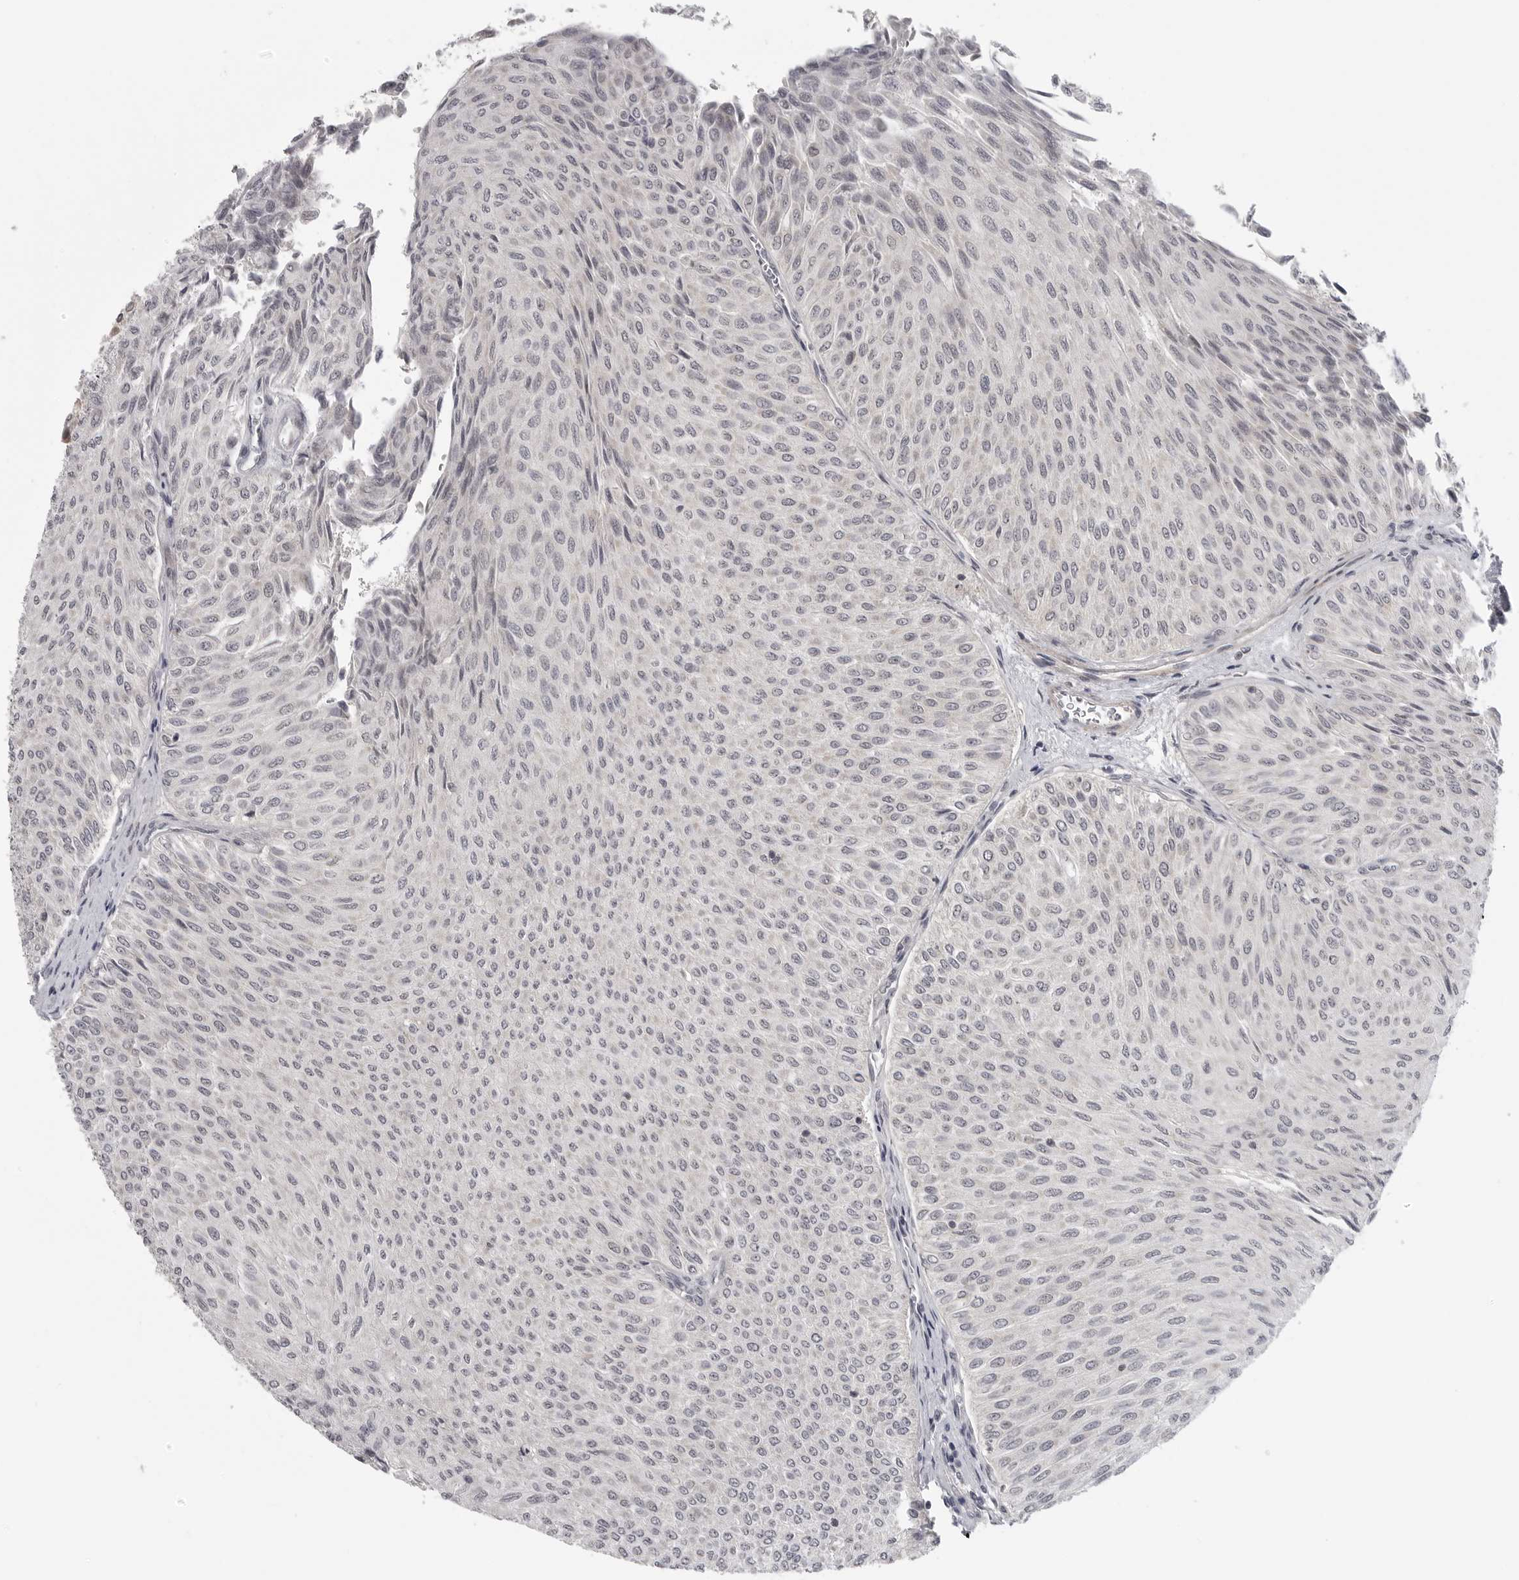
{"staining": {"intensity": "negative", "quantity": "none", "location": "none"}, "tissue": "urothelial cancer", "cell_type": "Tumor cells", "image_type": "cancer", "snomed": [{"axis": "morphology", "description": "Urothelial carcinoma, Low grade"}, {"axis": "topography", "description": "Urinary bladder"}], "caption": "DAB (3,3'-diaminobenzidine) immunohistochemical staining of human urothelial carcinoma (low-grade) reveals no significant positivity in tumor cells.", "gene": "TUT4", "patient": {"sex": "male", "age": 78}}